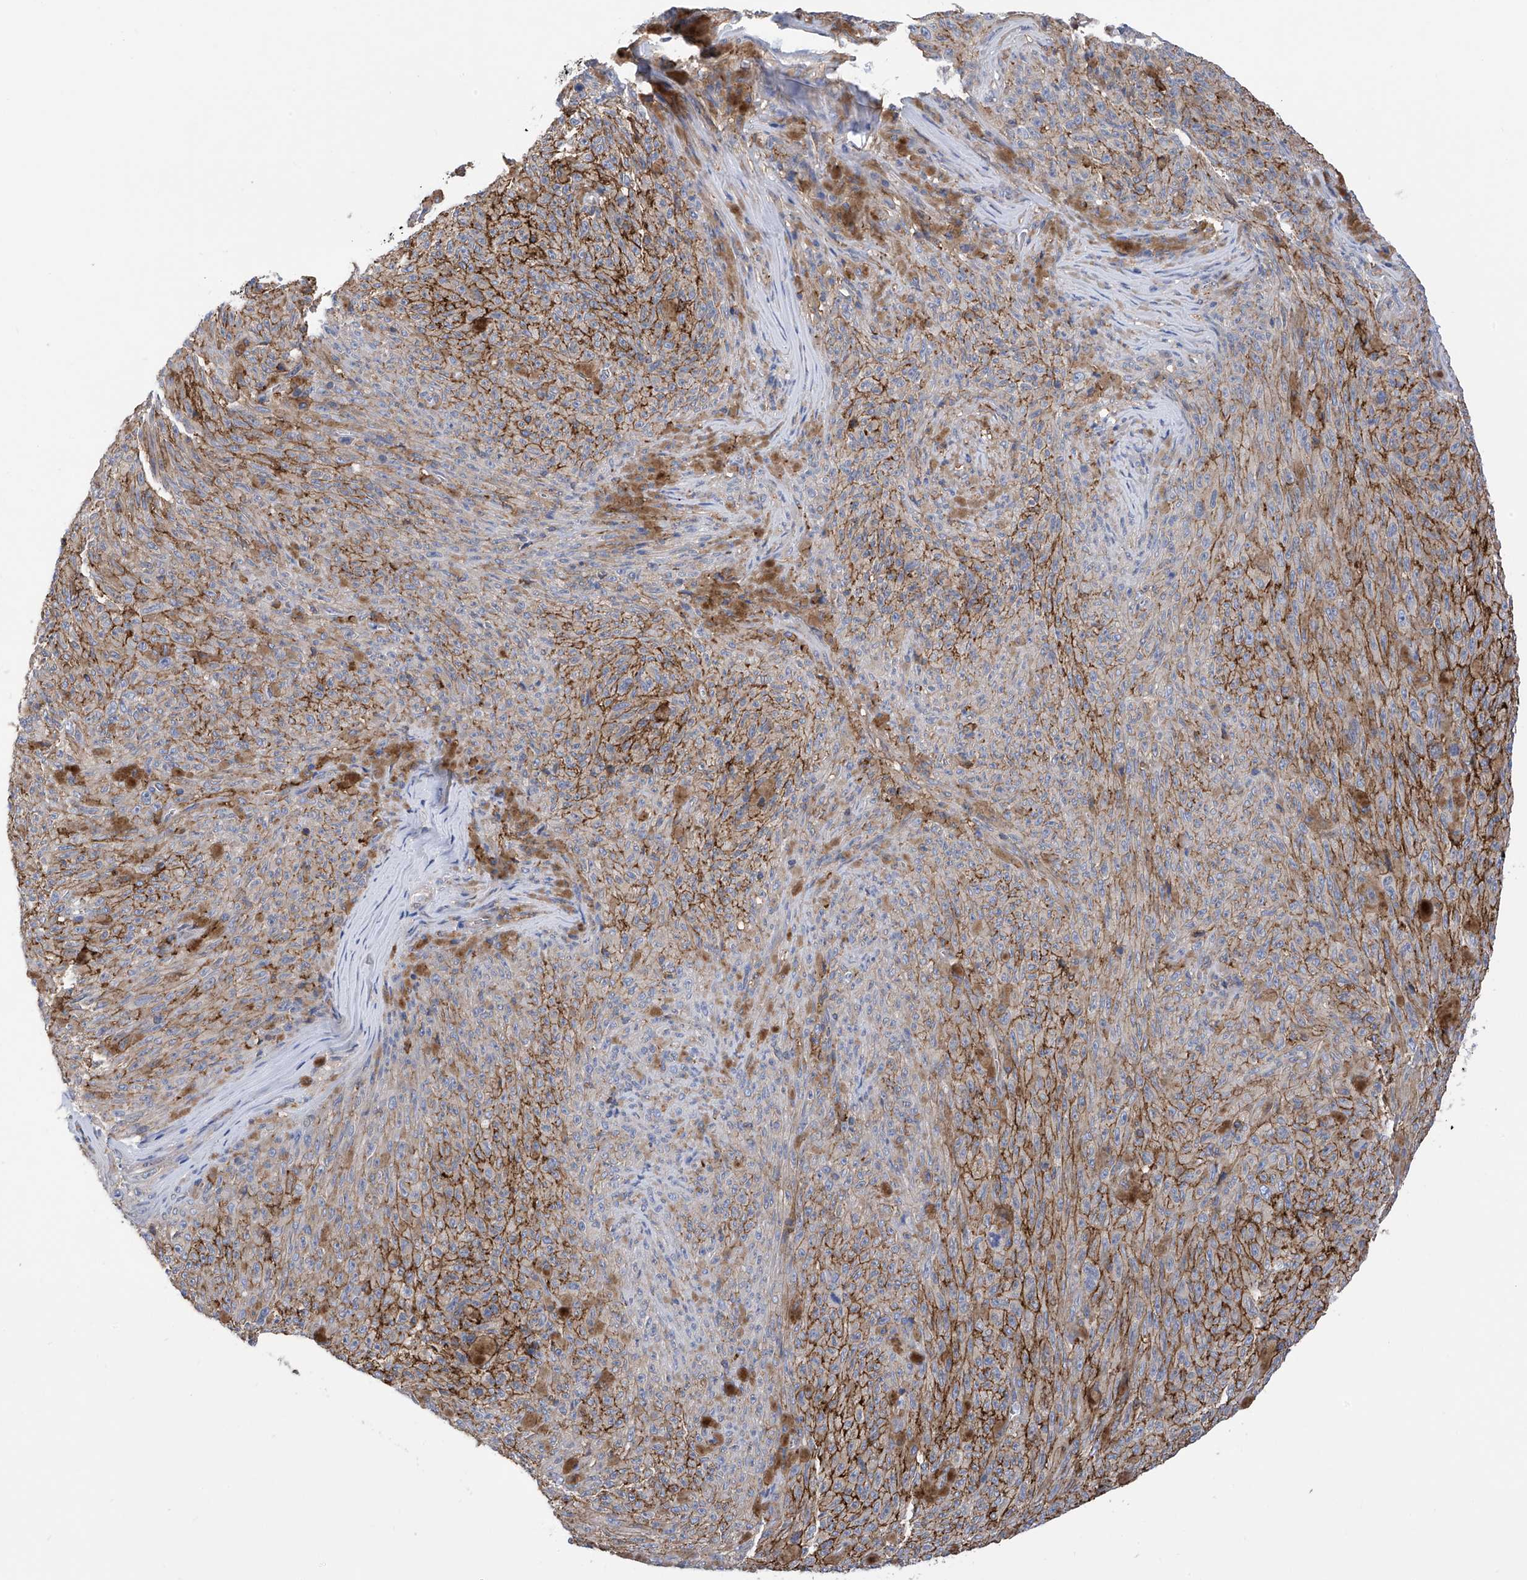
{"staining": {"intensity": "strong", "quantity": "25%-75%", "location": "cytoplasmic/membranous"}, "tissue": "melanoma", "cell_type": "Tumor cells", "image_type": "cancer", "snomed": [{"axis": "morphology", "description": "Malignant melanoma, NOS"}, {"axis": "topography", "description": "Skin"}], "caption": "IHC photomicrograph of neoplastic tissue: human melanoma stained using immunohistochemistry shows high levels of strong protein expression localized specifically in the cytoplasmic/membranous of tumor cells, appearing as a cytoplasmic/membranous brown color.", "gene": "P2RX7", "patient": {"sex": "female", "age": 82}}